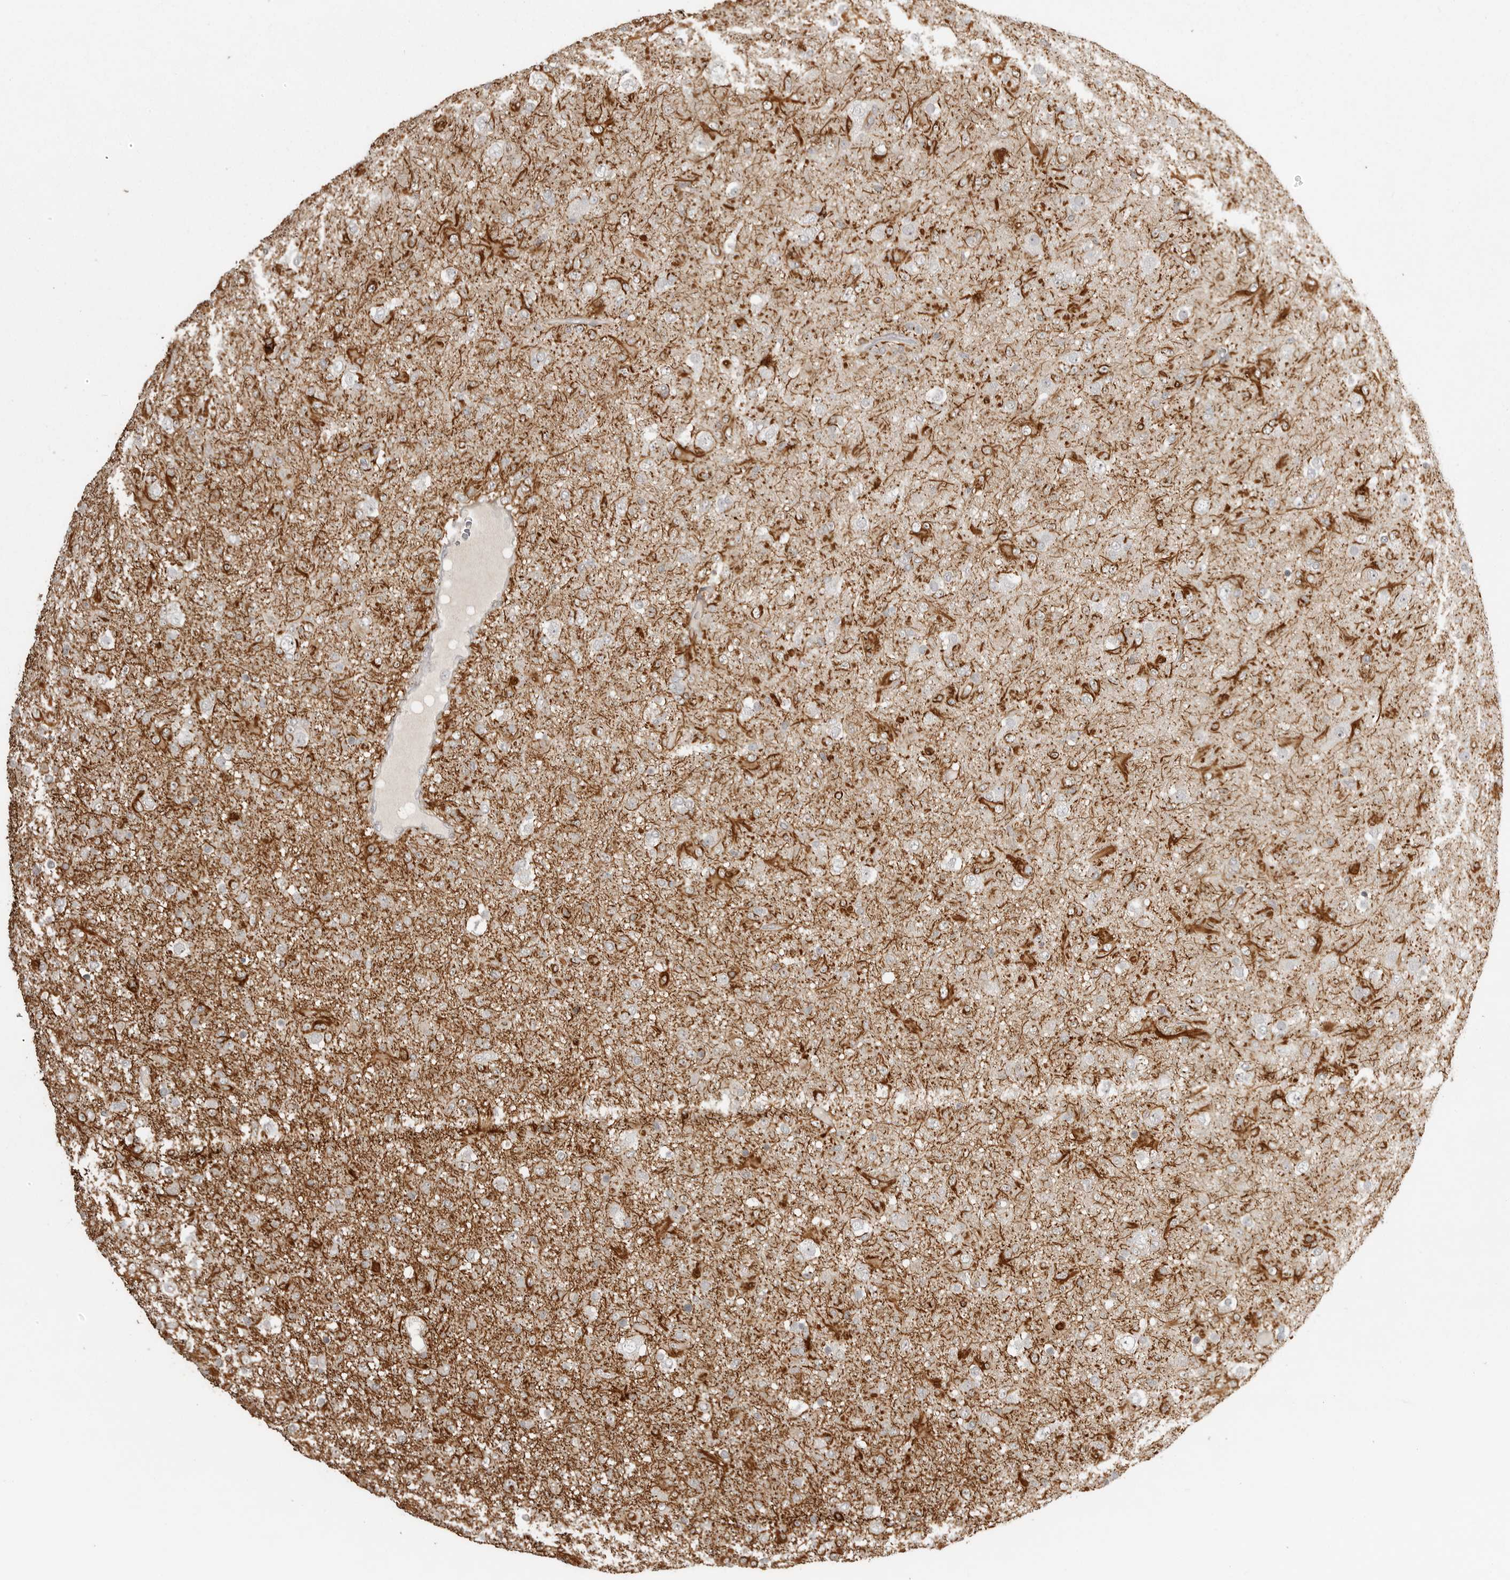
{"staining": {"intensity": "negative", "quantity": "none", "location": "none"}, "tissue": "glioma", "cell_type": "Tumor cells", "image_type": "cancer", "snomed": [{"axis": "morphology", "description": "Glioma, malignant, Low grade"}, {"axis": "topography", "description": "Brain"}], "caption": "Image shows no significant protein expression in tumor cells of glioma.", "gene": "SMG8", "patient": {"sex": "male", "age": 65}}